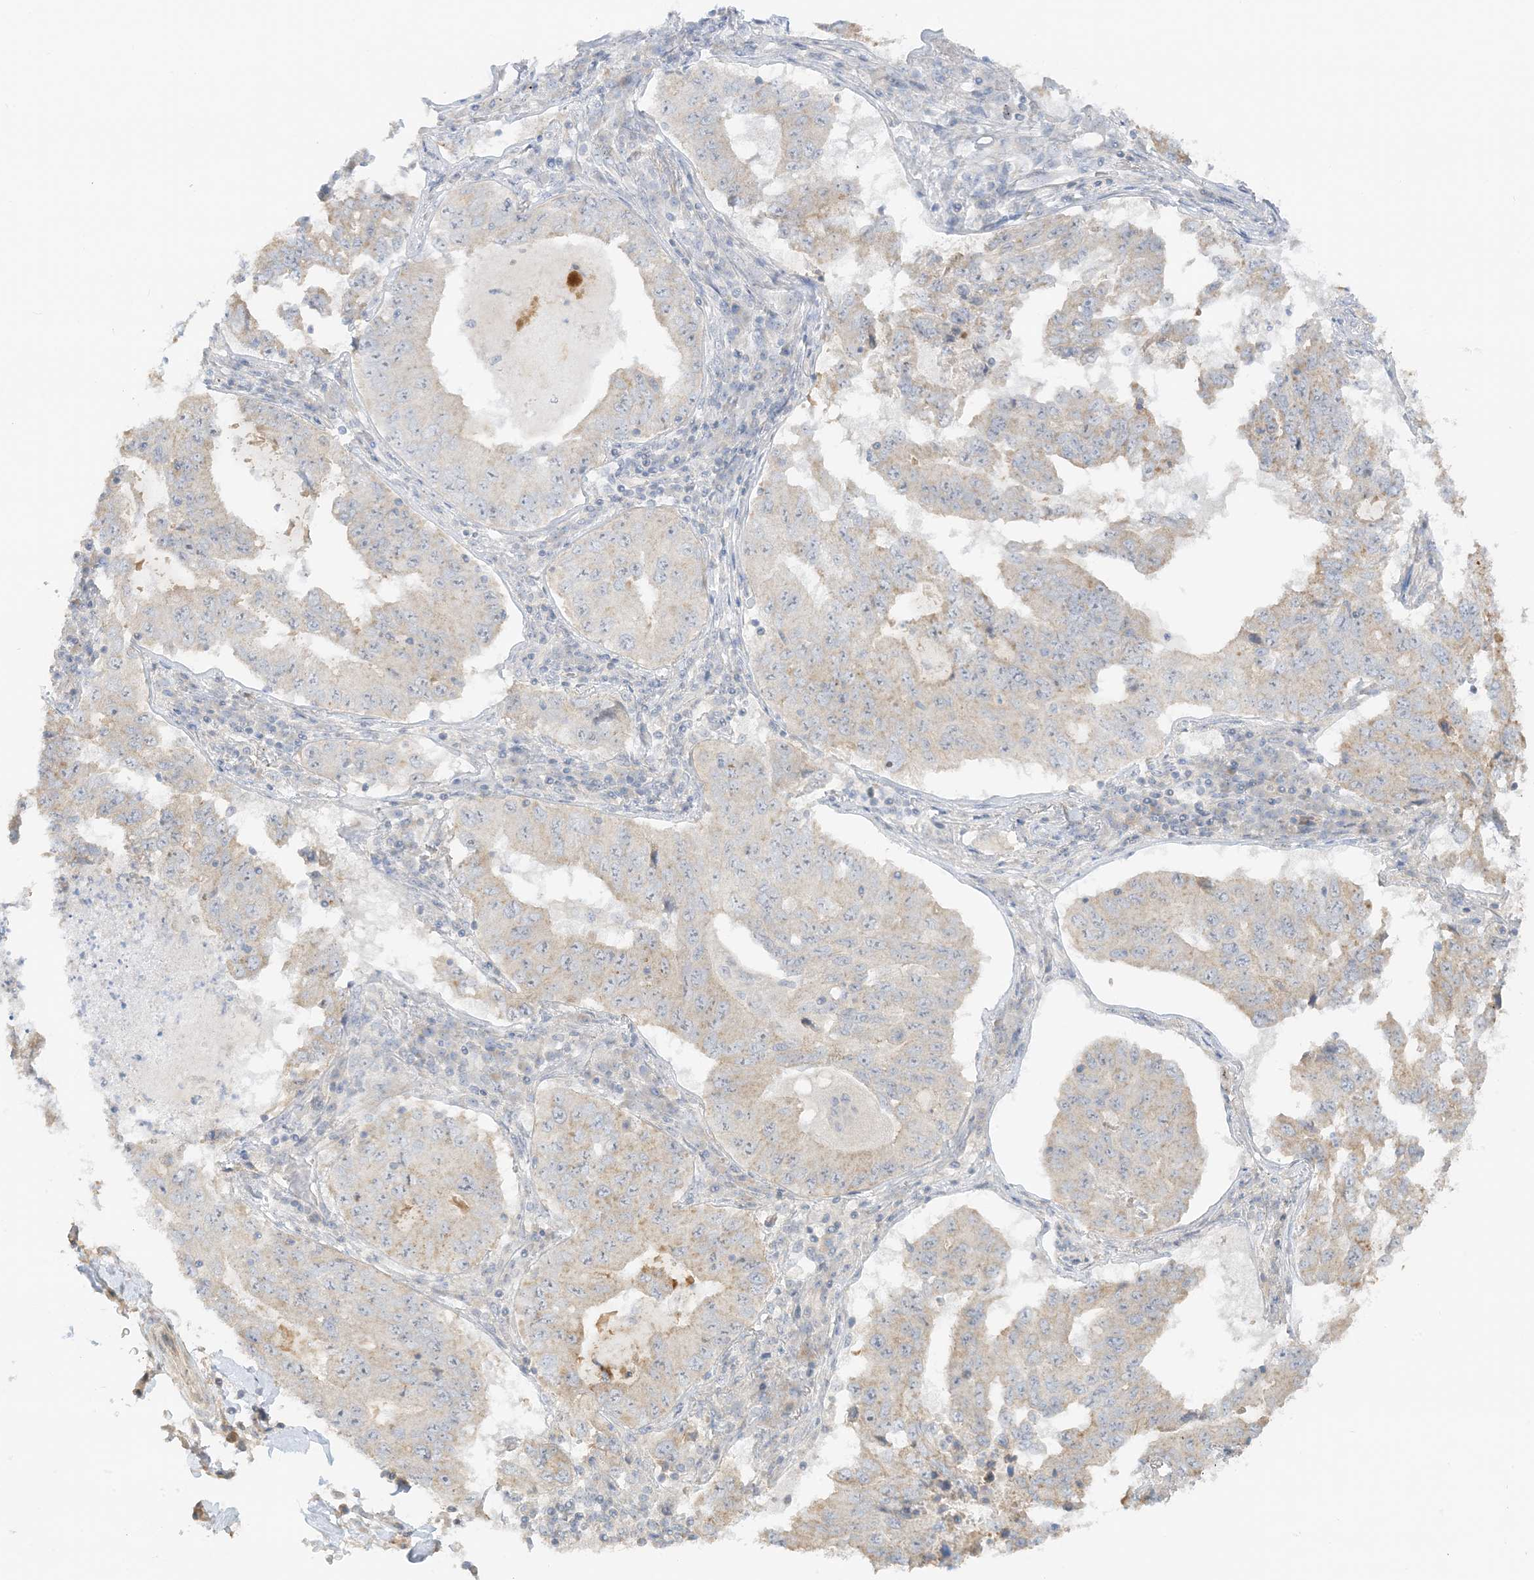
{"staining": {"intensity": "weak", "quantity": "25%-75%", "location": "cytoplasmic/membranous"}, "tissue": "lung cancer", "cell_type": "Tumor cells", "image_type": "cancer", "snomed": [{"axis": "morphology", "description": "Adenocarcinoma, NOS"}, {"axis": "topography", "description": "Lung"}], "caption": "Immunohistochemical staining of human lung cancer (adenocarcinoma) shows weak cytoplasmic/membranous protein positivity in approximately 25%-75% of tumor cells.", "gene": "ETAA1", "patient": {"sex": "female", "age": 51}}